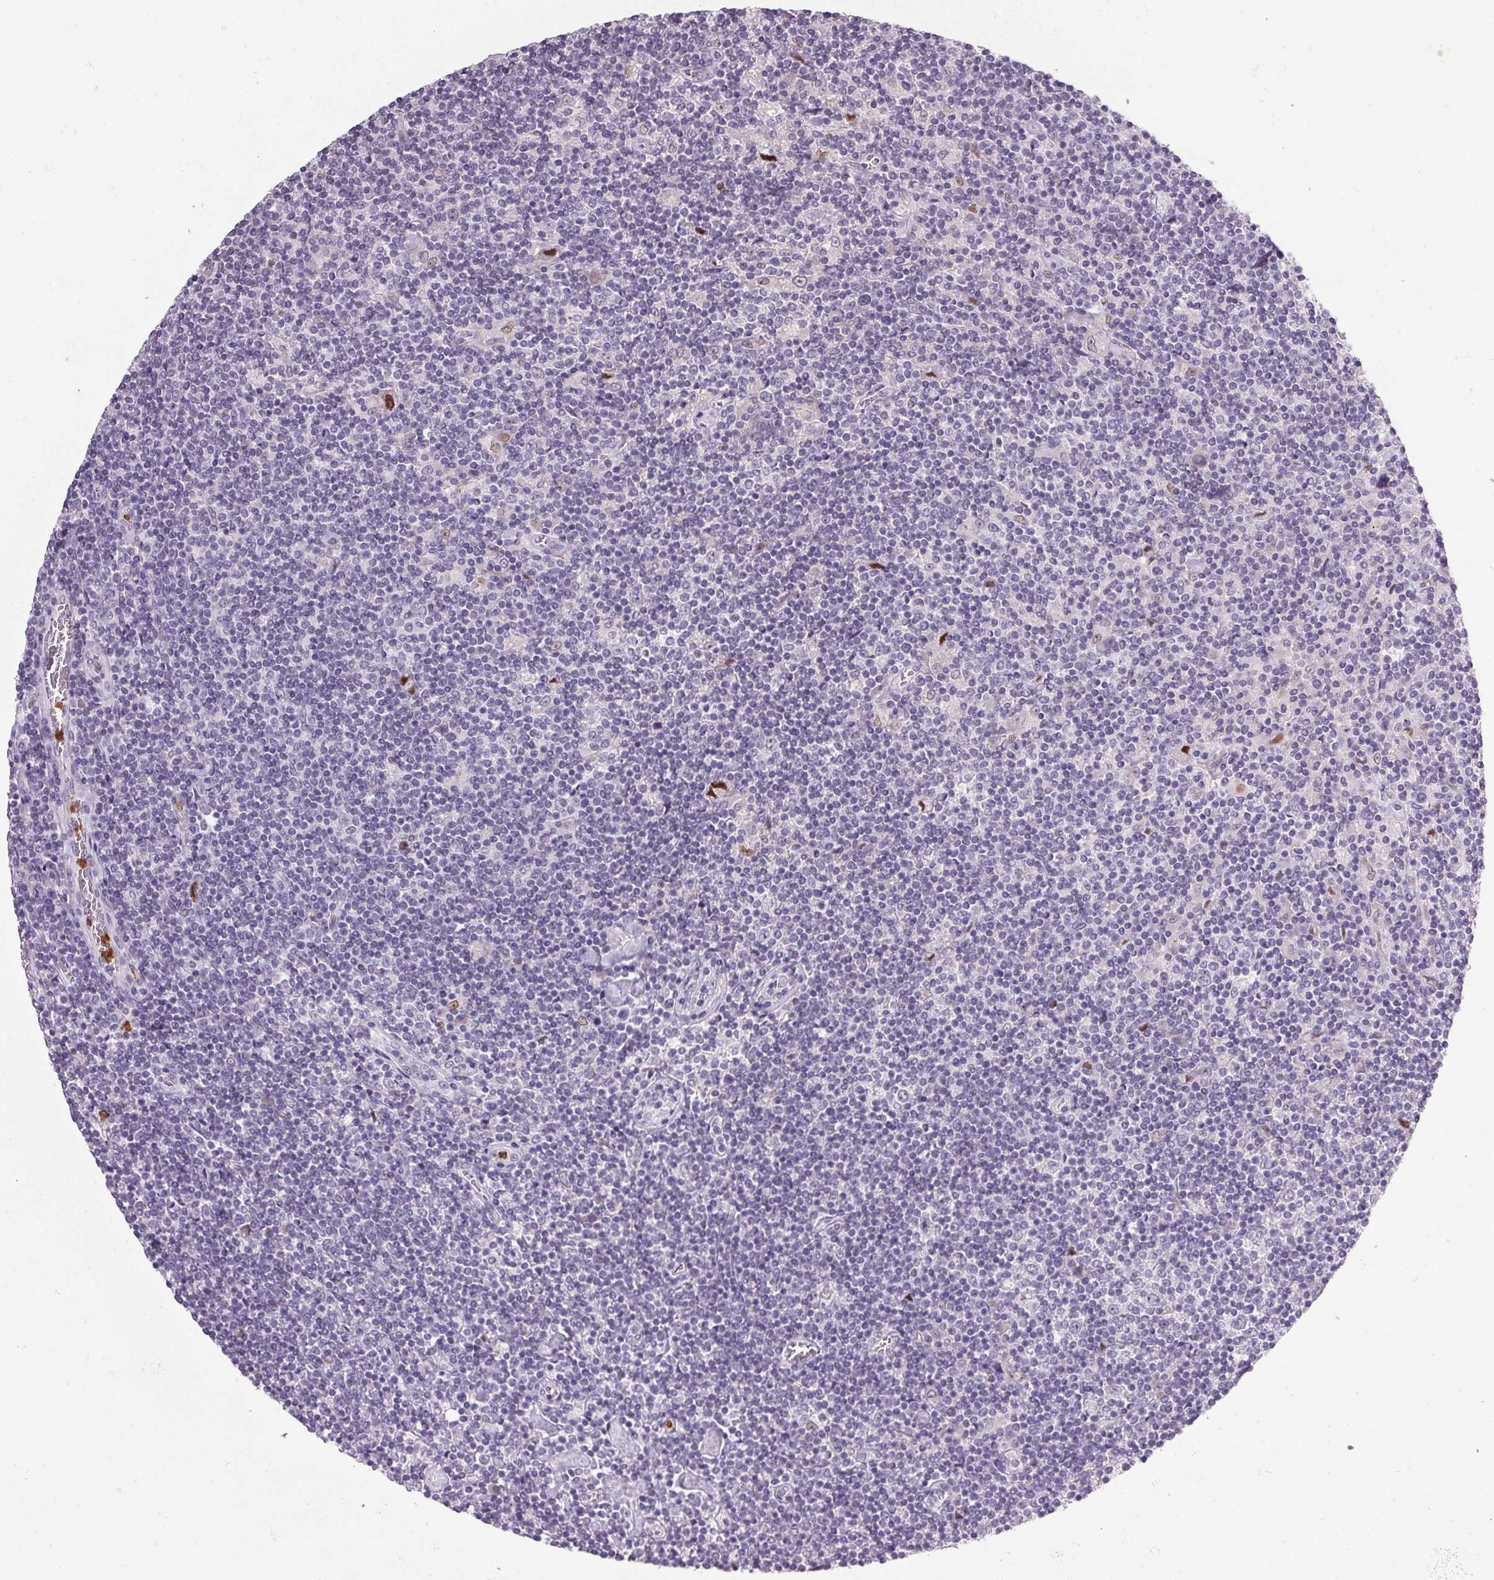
{"staining": {"intensity": "negative", "quantity": "none", "location": "none"}, "tissue": "lymphoma", "cell_type": "Tumor cells", "image_type": "cancer", "snomed": [{"axis": "morphology", "description": "Hodgkin's disease, NOS"}, {"axis": "topography", "description": "Lymph node"}], "caption": "A high-resolution image shows IHC staining of Hodgkin's disease, which demonstrates no significant positivity in tumor cells.", "gene": "TRDN", "patient": {"sex": "male", "age": 40}}